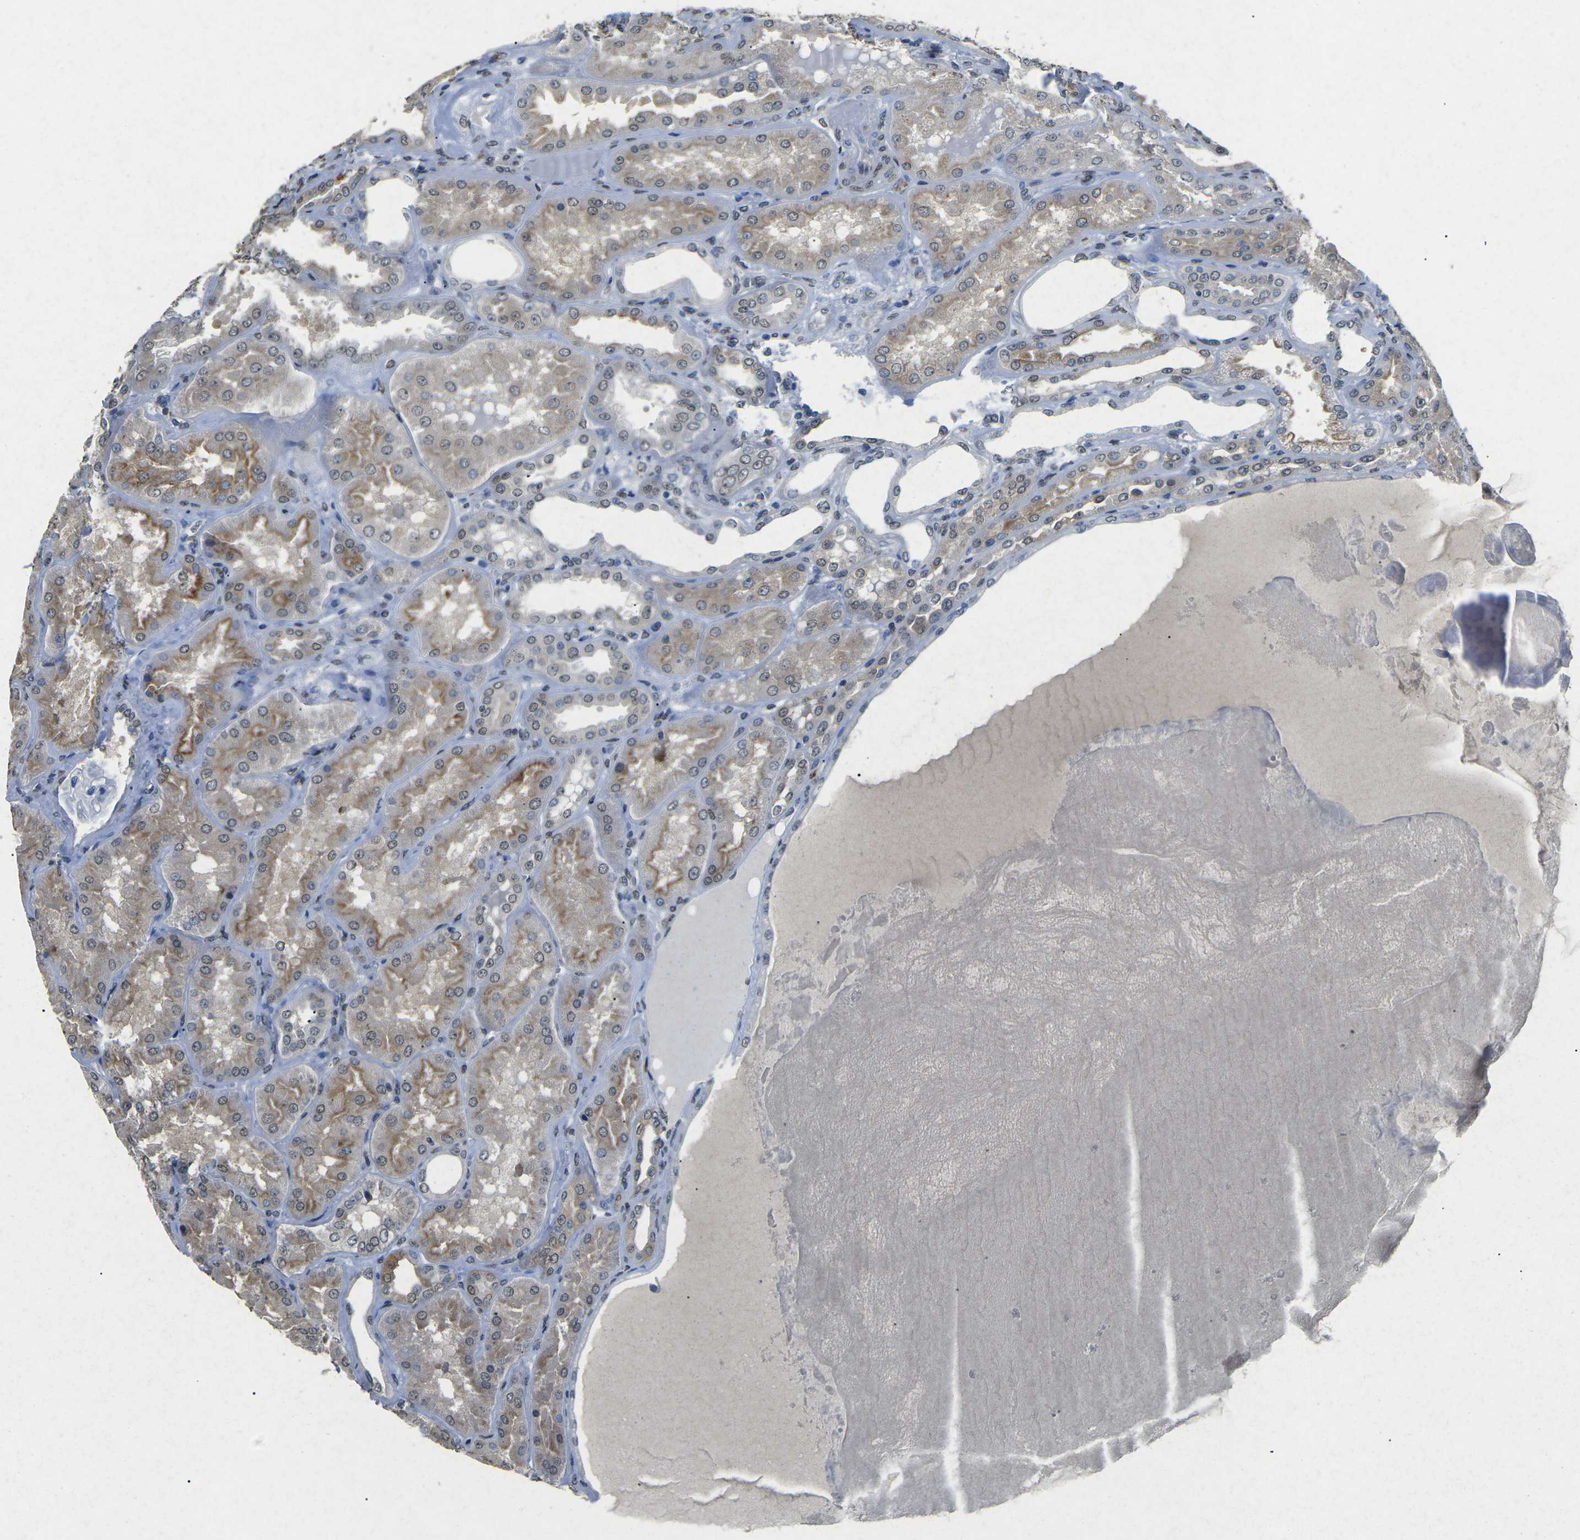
{"staining": {"intensity": "negative", "quantity": "none", "location": "none"}, "tissue": "kidney", "cell_type": "Cells in glomeruli", "image_type": "normal", "snomed": [{"axis": "morphology", "description": "Normal tissue, NOS"}, {"axis": "topography", "description": "Kidney"}], "caption": "High magnification brightfield microscopy of unremarkable kidney stained with DAB (brown) and counterstained with hematoxylin (blue): cells in glomeruli show no significant expression.", "gene": "SCNN1B", "patient": {"sex": "female", "age": 56}}